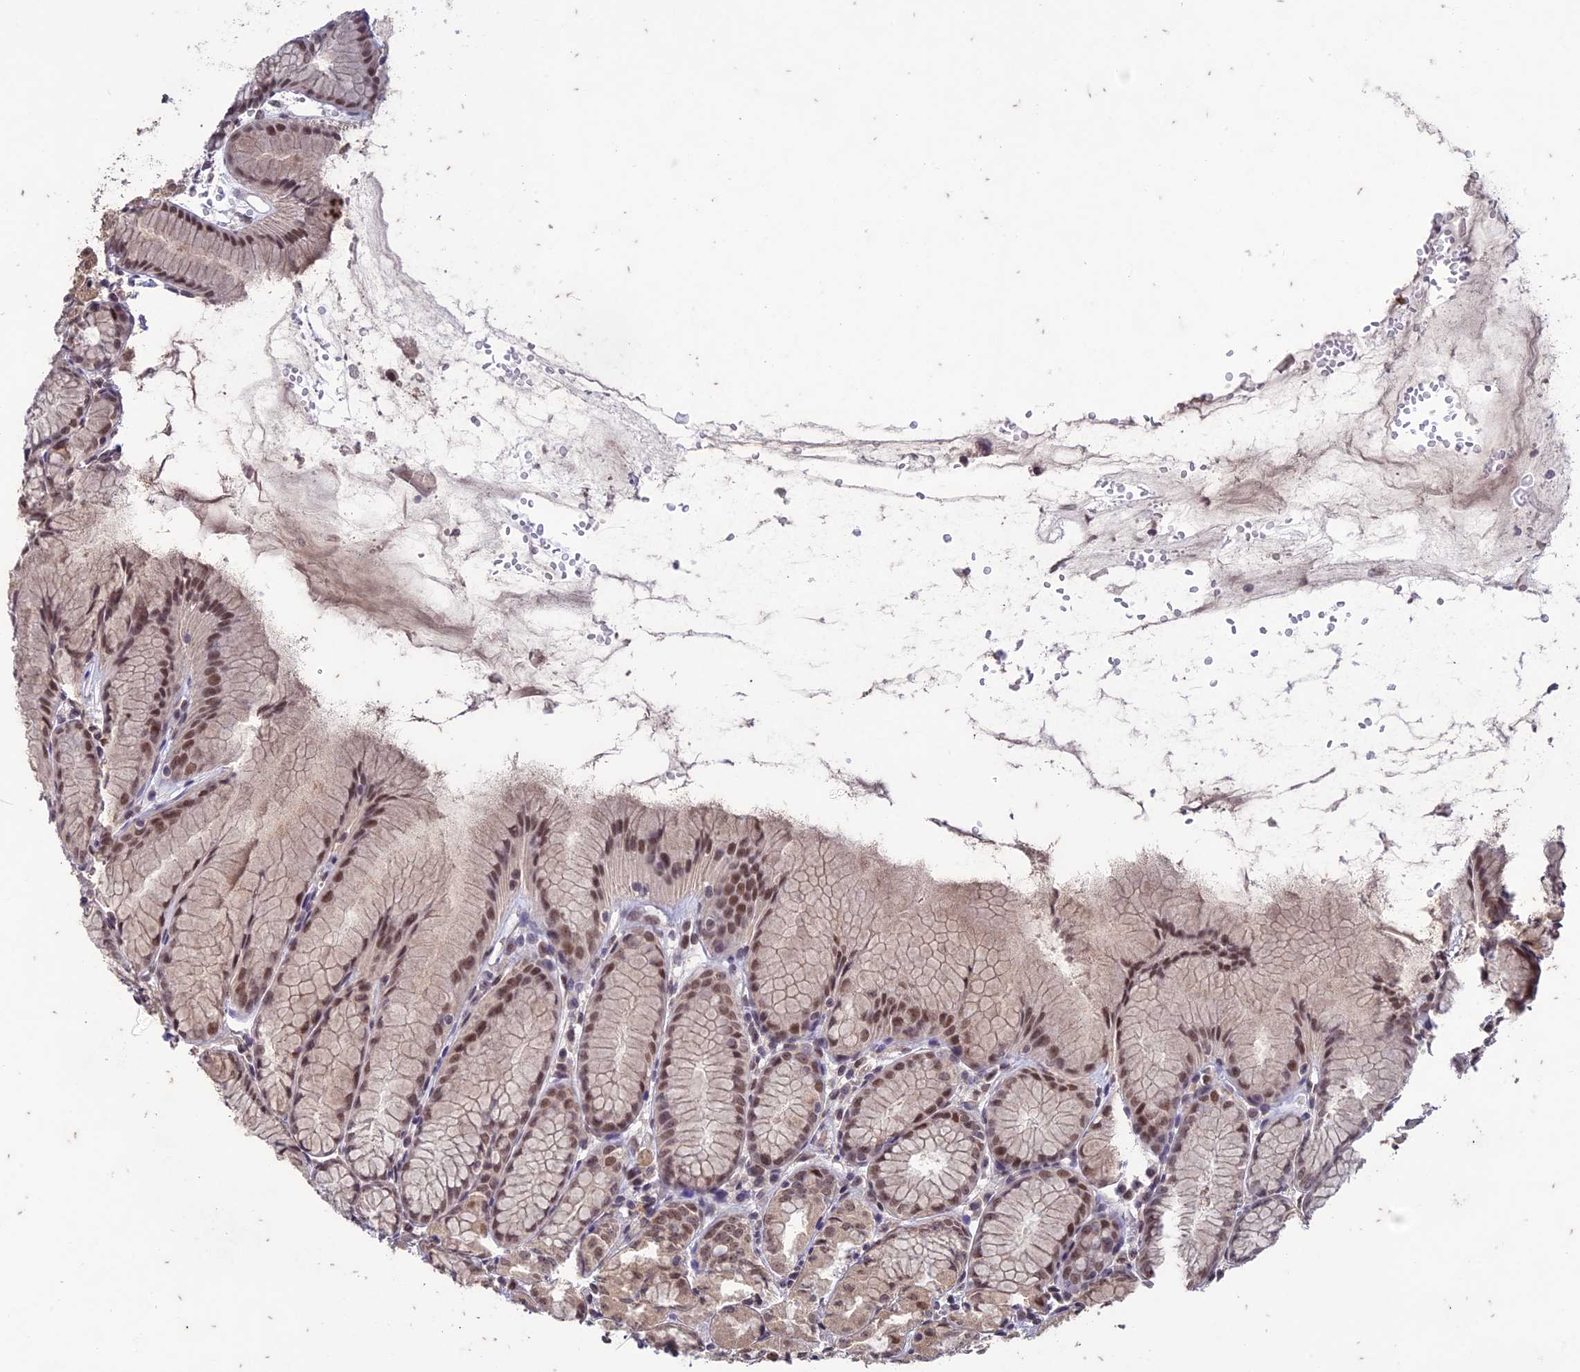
{"staining": {"intensity": "moderate", "quantity": ">75%", "location": "cytoplasmic/membranous,nuclear"}, "tissue": "stomach", "cell_type": "Glandular cells", "image_type": "normal", "snomed": [{"axis": "morphology", "description": "Normal tissue, NOS"}, {"axis": "topography", "description": "Stomach, upper"}], "caption": "A high-resolution micrograph shows IHC staining of unremarkable stomach, which exhibits moderate cytoplasmic/membranous,nuclear staining in about >75% of glandular cells.", "gene": "POP4", "patient": {"sex": "male", "age": 47}}